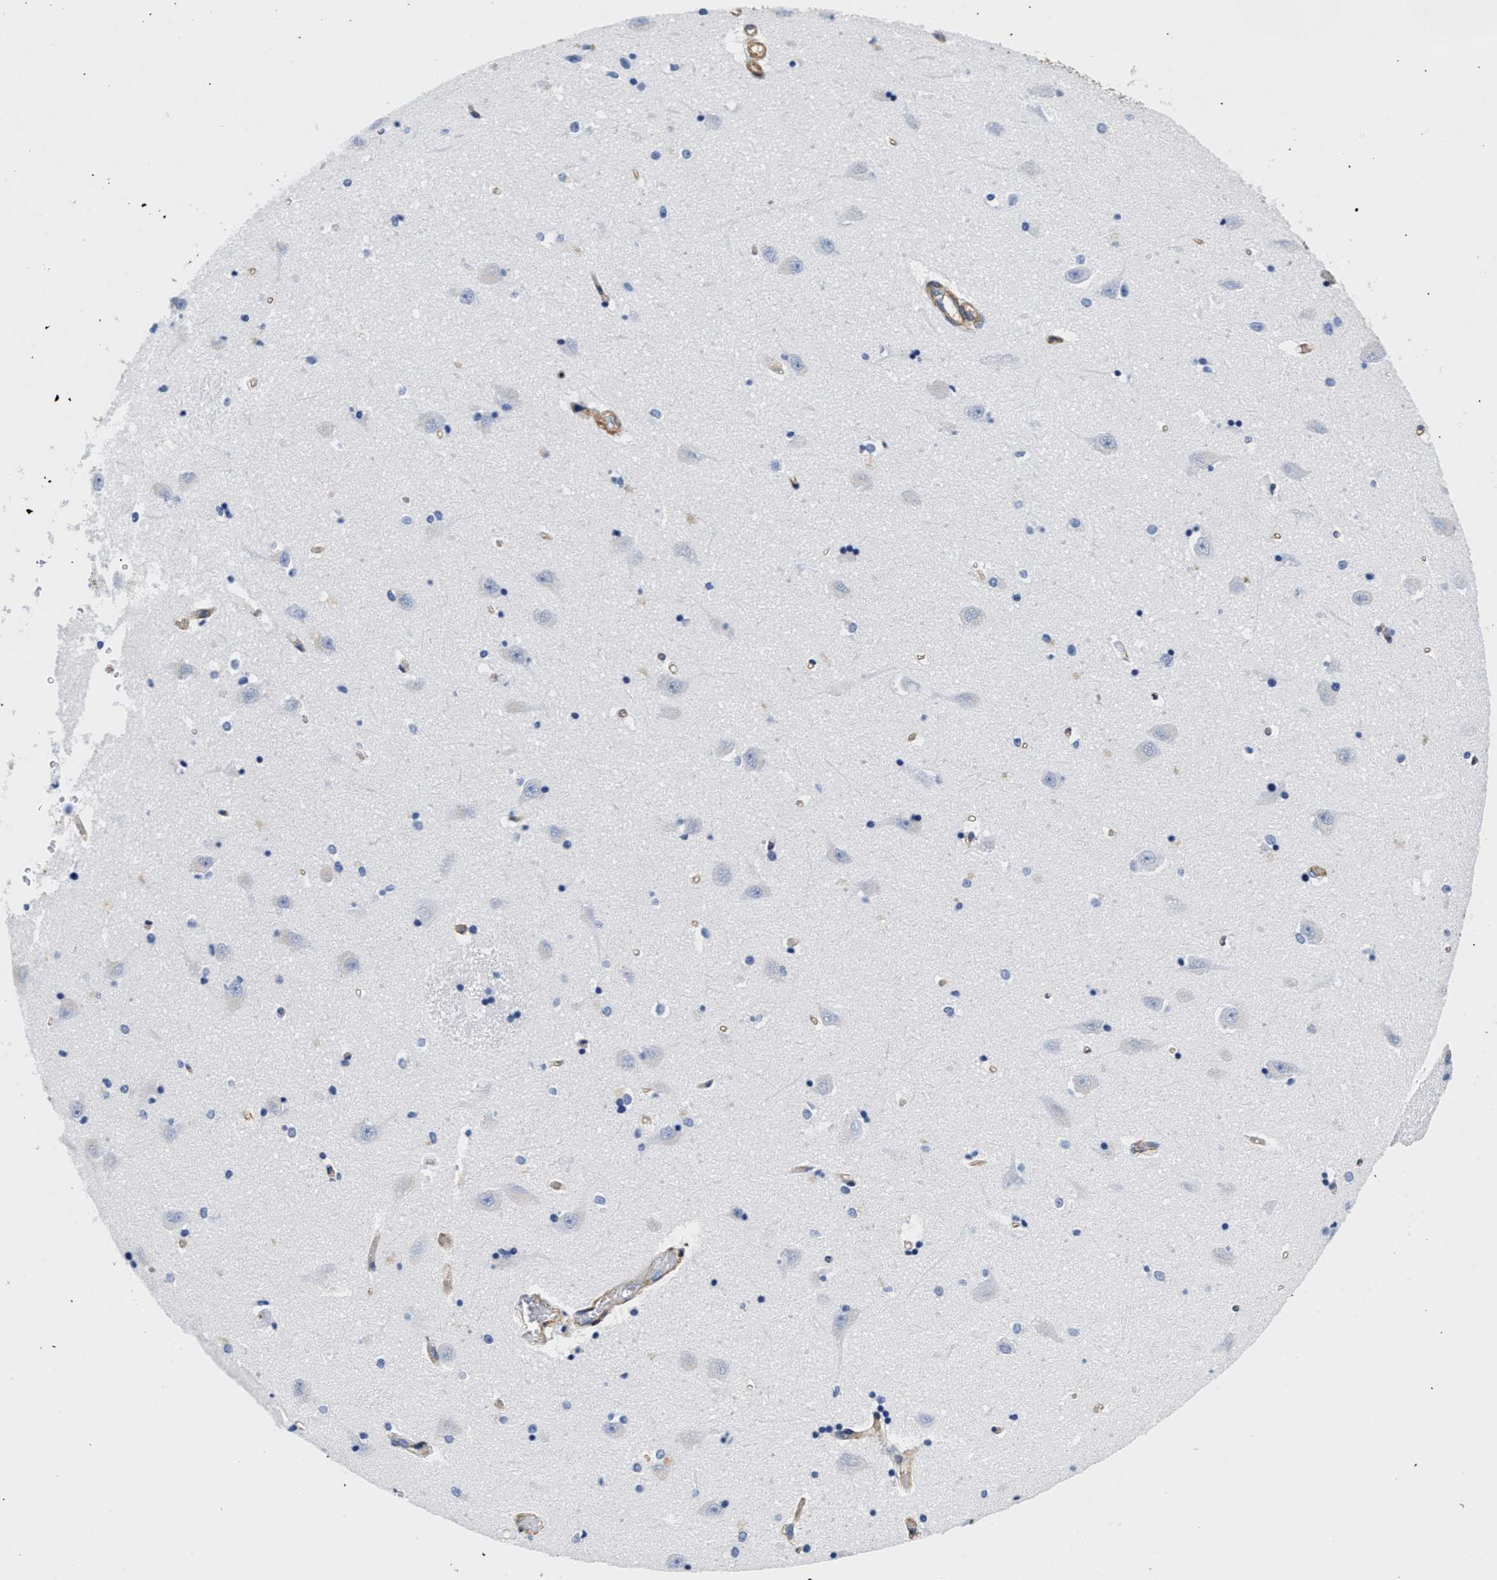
{"staining": {"intensity": "negative", "quantity": "none", "location": "none"}, "tissue": "hippocampus", "cell_type": "Glial cells", "image_type": "normal", "snomed": [{"axis": "morphology", "description": "Normal tissue, NOS"}, {"axis": "topography", "description": "Hippocampus"}], "caption": "The histopathology image reveals no staining of glial cells in normal hippocampus.", "gene": "TRIM29", "patient": {"sex": "male", "age": 45}}